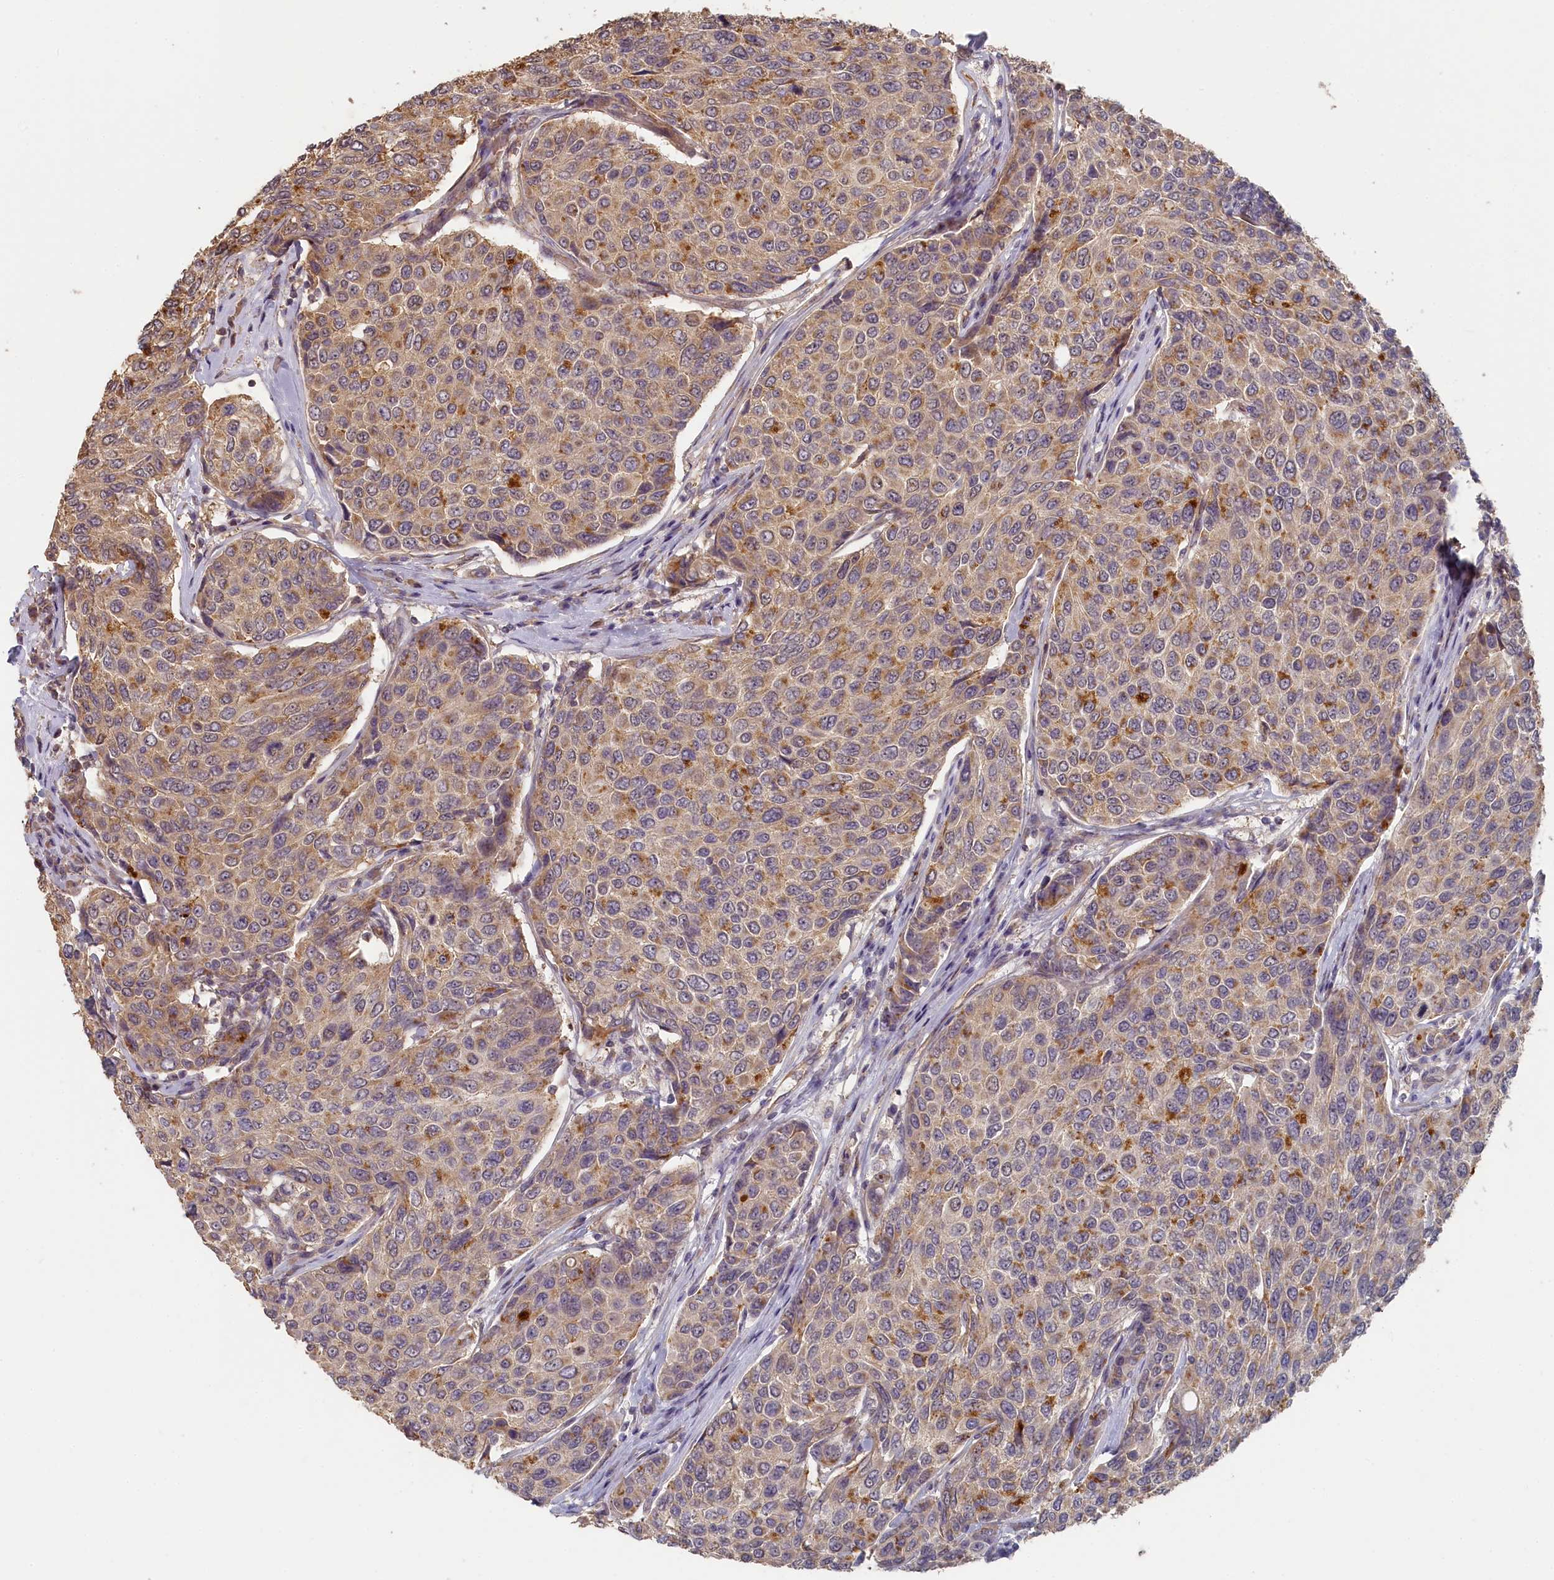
{"staining": {"intensity": "moderate", "quantity": "<25%", "location": "cytoplasmic/membranous"}, "tissue": "breast cancer", "cell_type": "Tumor cells", "image_type": "cancer", "snomed": [{"axis": "morphology", "description": "Duct carcinoma"}, {"axis": "topography", "description": "Breast"}], "caption": "IHC photomicrograph of neoplastic tissue: human intraductal carcinoma (breast) stained using IHC displays low levels of moderate protein expression localized specifically in the cytoplasmic/membranous of tumor cells, appearing as a cytoplasmic/membranous brown color.", "gene": "STX16", "patient": {"sex": "female", "age": 55}}